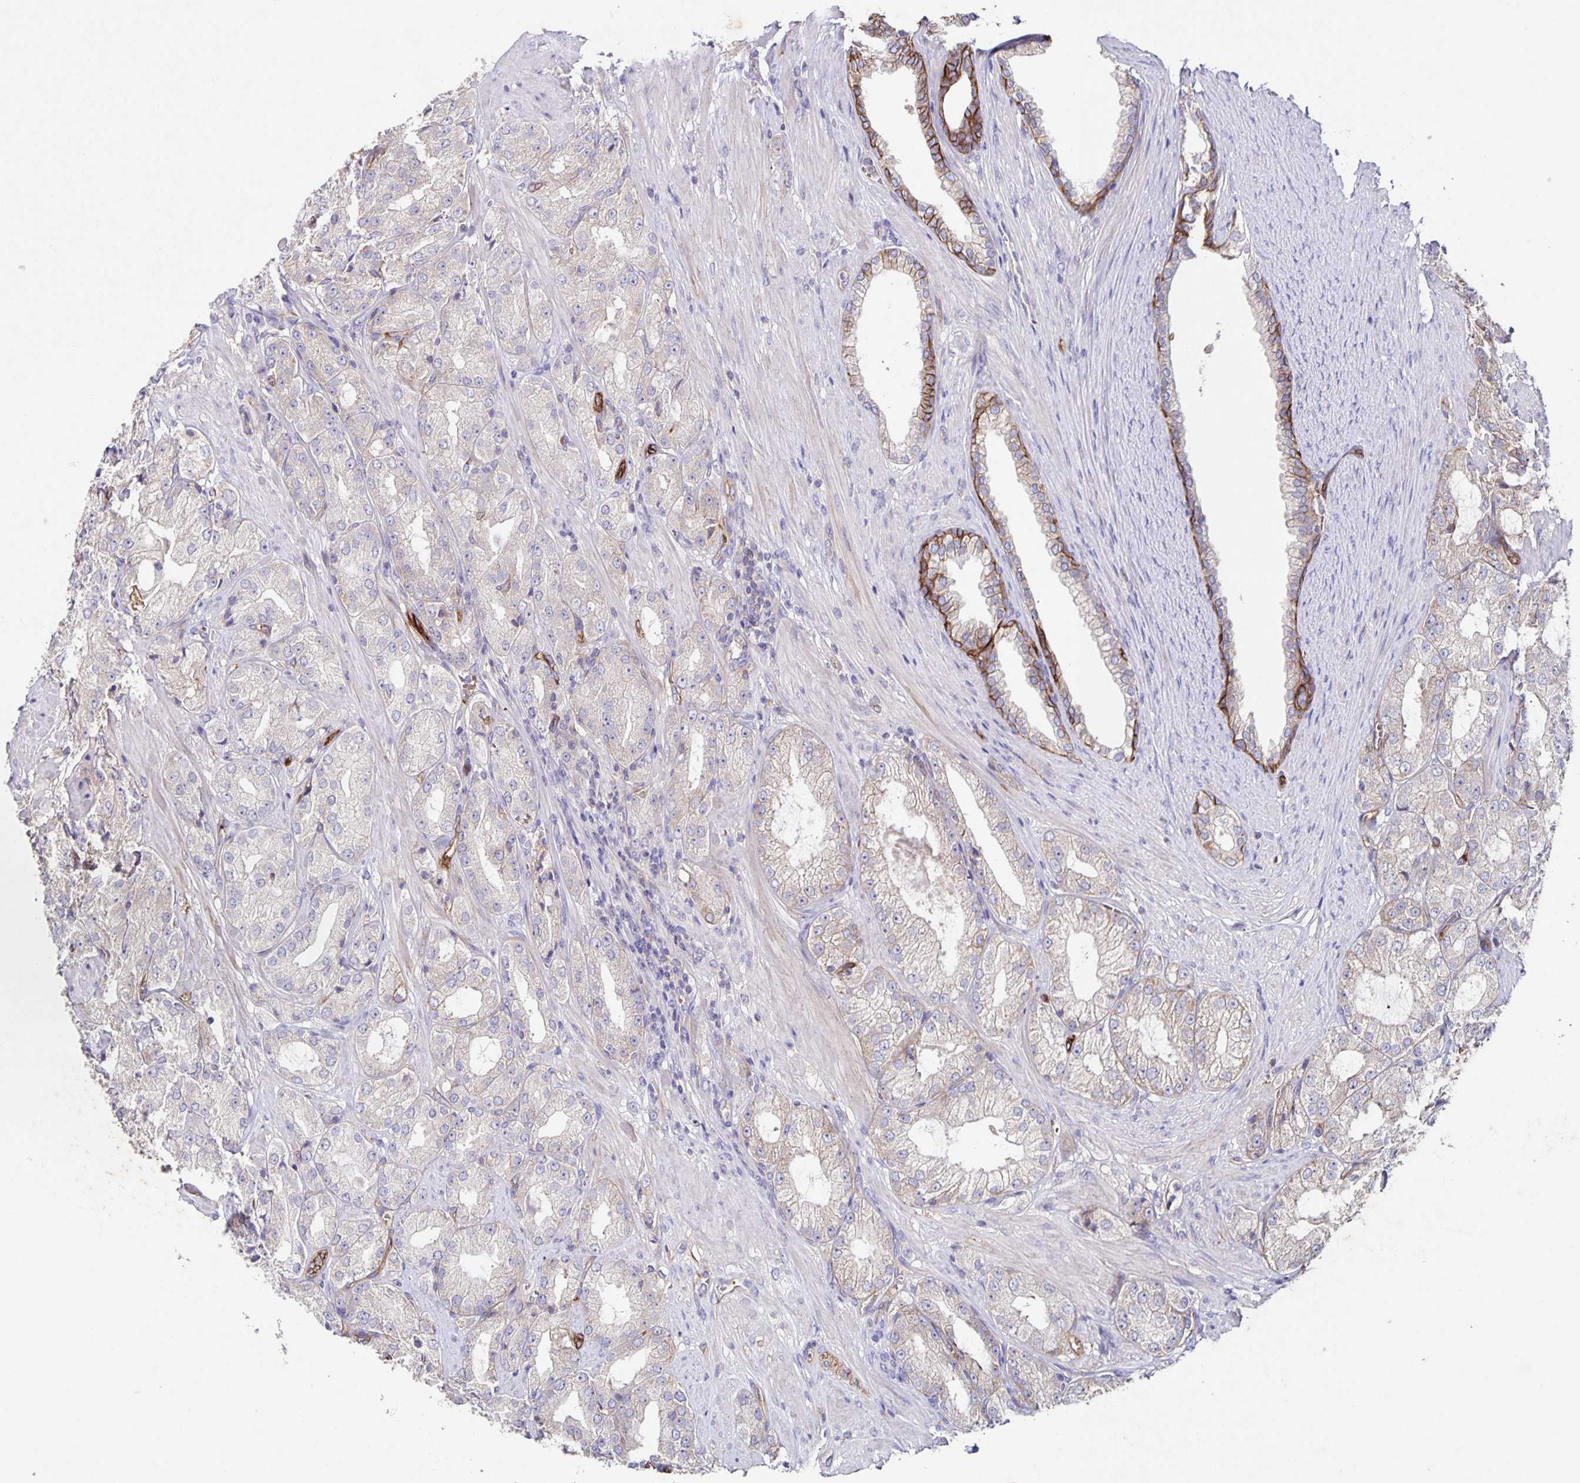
{"staining": {"intensity": "weak", "quantity": "<25%", "location": "cytoplasmic/membranous"}, "tissue": "prostate cancer", "cell_type": "Tumor cells", "image_type": "cancer", "snomed": [{"axis": "morphology", "description": "Adenocarcinoma, High grade"}, {"axis": "topography", "description": "Prostate"}], "caption": "An immunohistochemistry (IHC) histopathology image of prostate high-grade adenocarcinoma is shown. There is no staining in tumor cells of prostate high-grade adenocarcinoma. (Immunohistochemistry, brightfield microscopy, high magnification).", "gene": "ITGA2", "patient": {"sex": "male", "age": 68}}